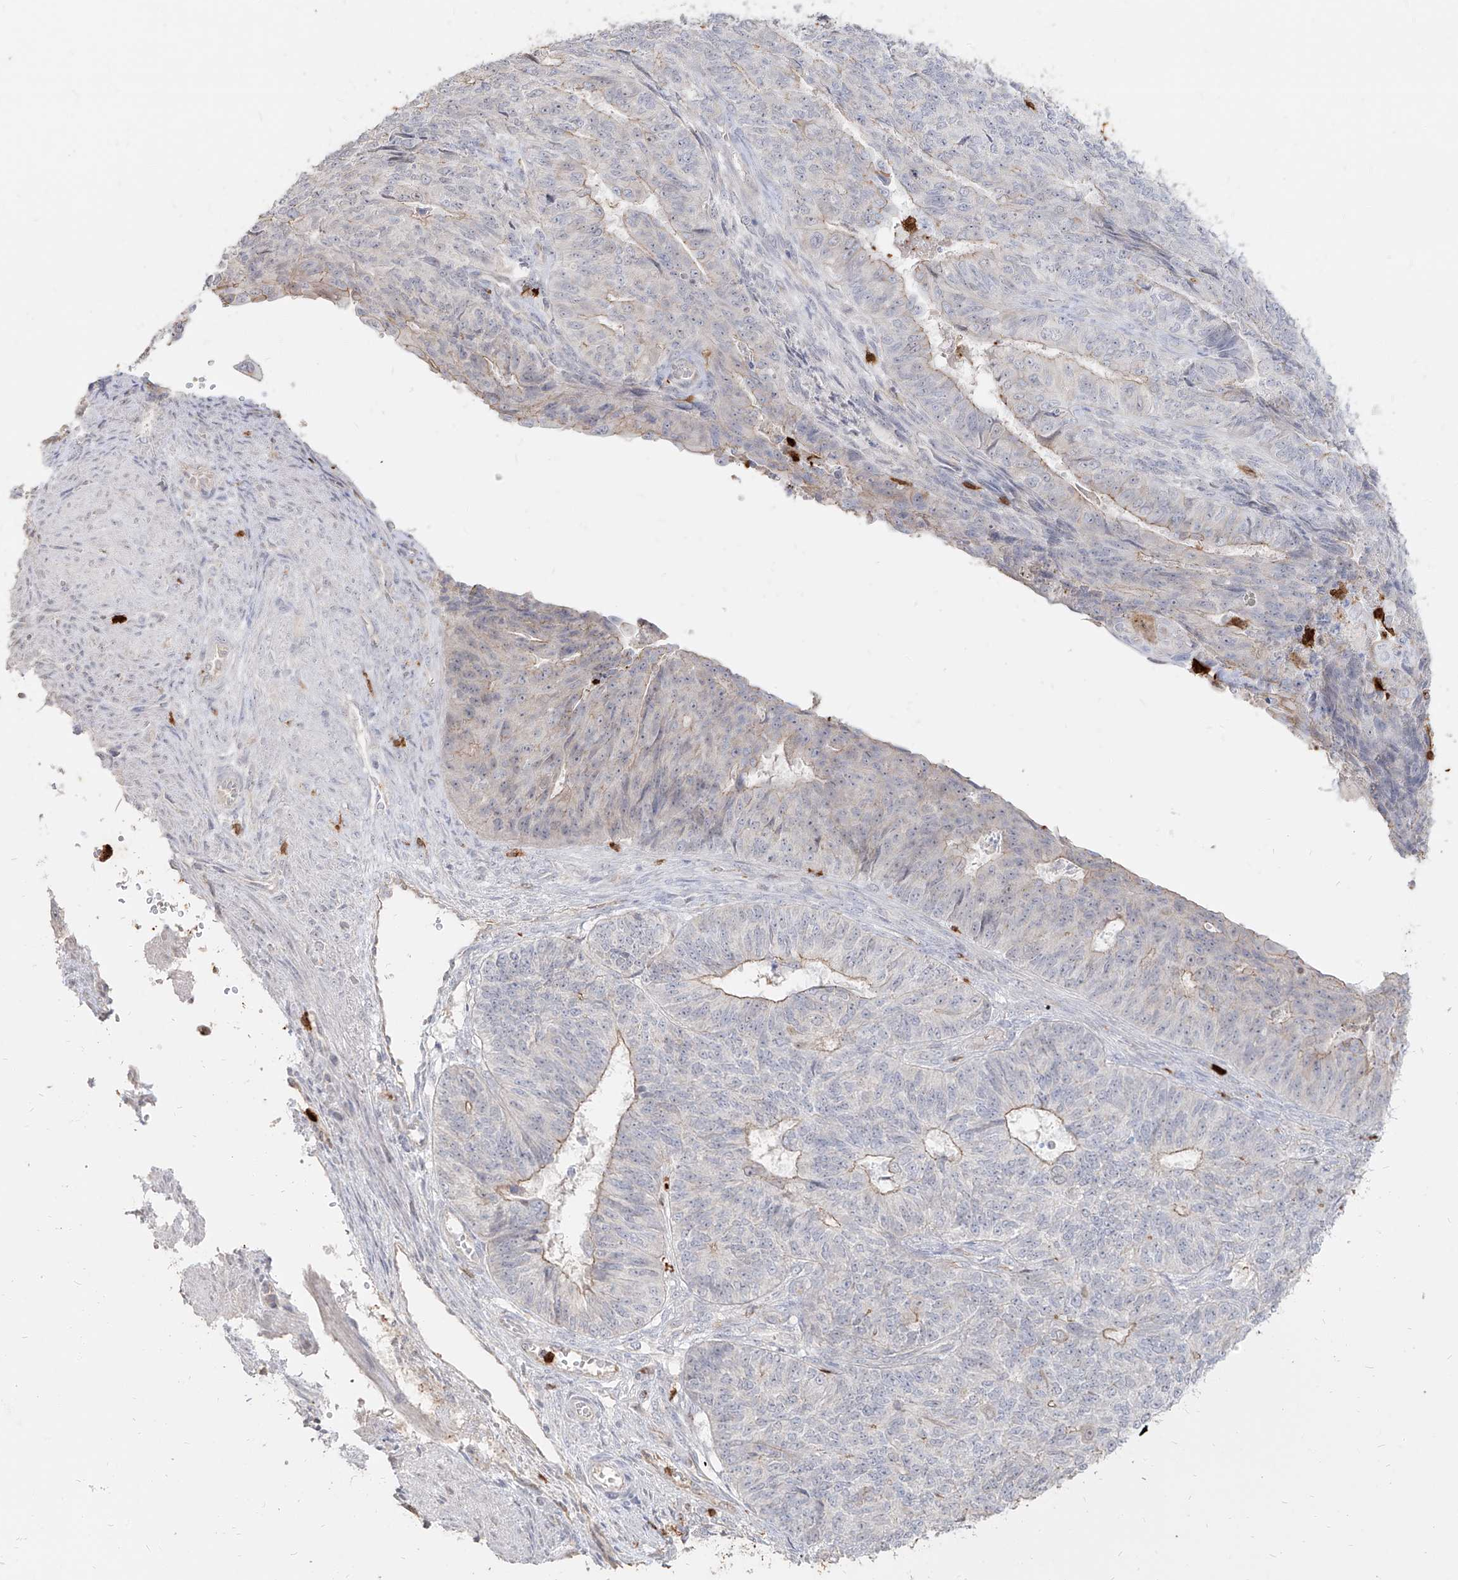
{"staining": {"intensity": "weak", "quantity": "<25%", "location": "cytoplasmic/membranous"}, "tissue": "endometrial cancer", "cell_type": "Tumor cells", "image_type": "cancer", "snomed": [{"axis": "morphology", "description": "Adenocarcinoma, NOS"}, {"axis": "topography", "description": "Endometrium"}], "caption": "Endometrial cancer (adenocarcinoma) stained for a protein using immunohistochemistry demonstrates no positivity tumor cells.", "gene": "ZNF227", "patient": {"sex": "female", "age": 32}}